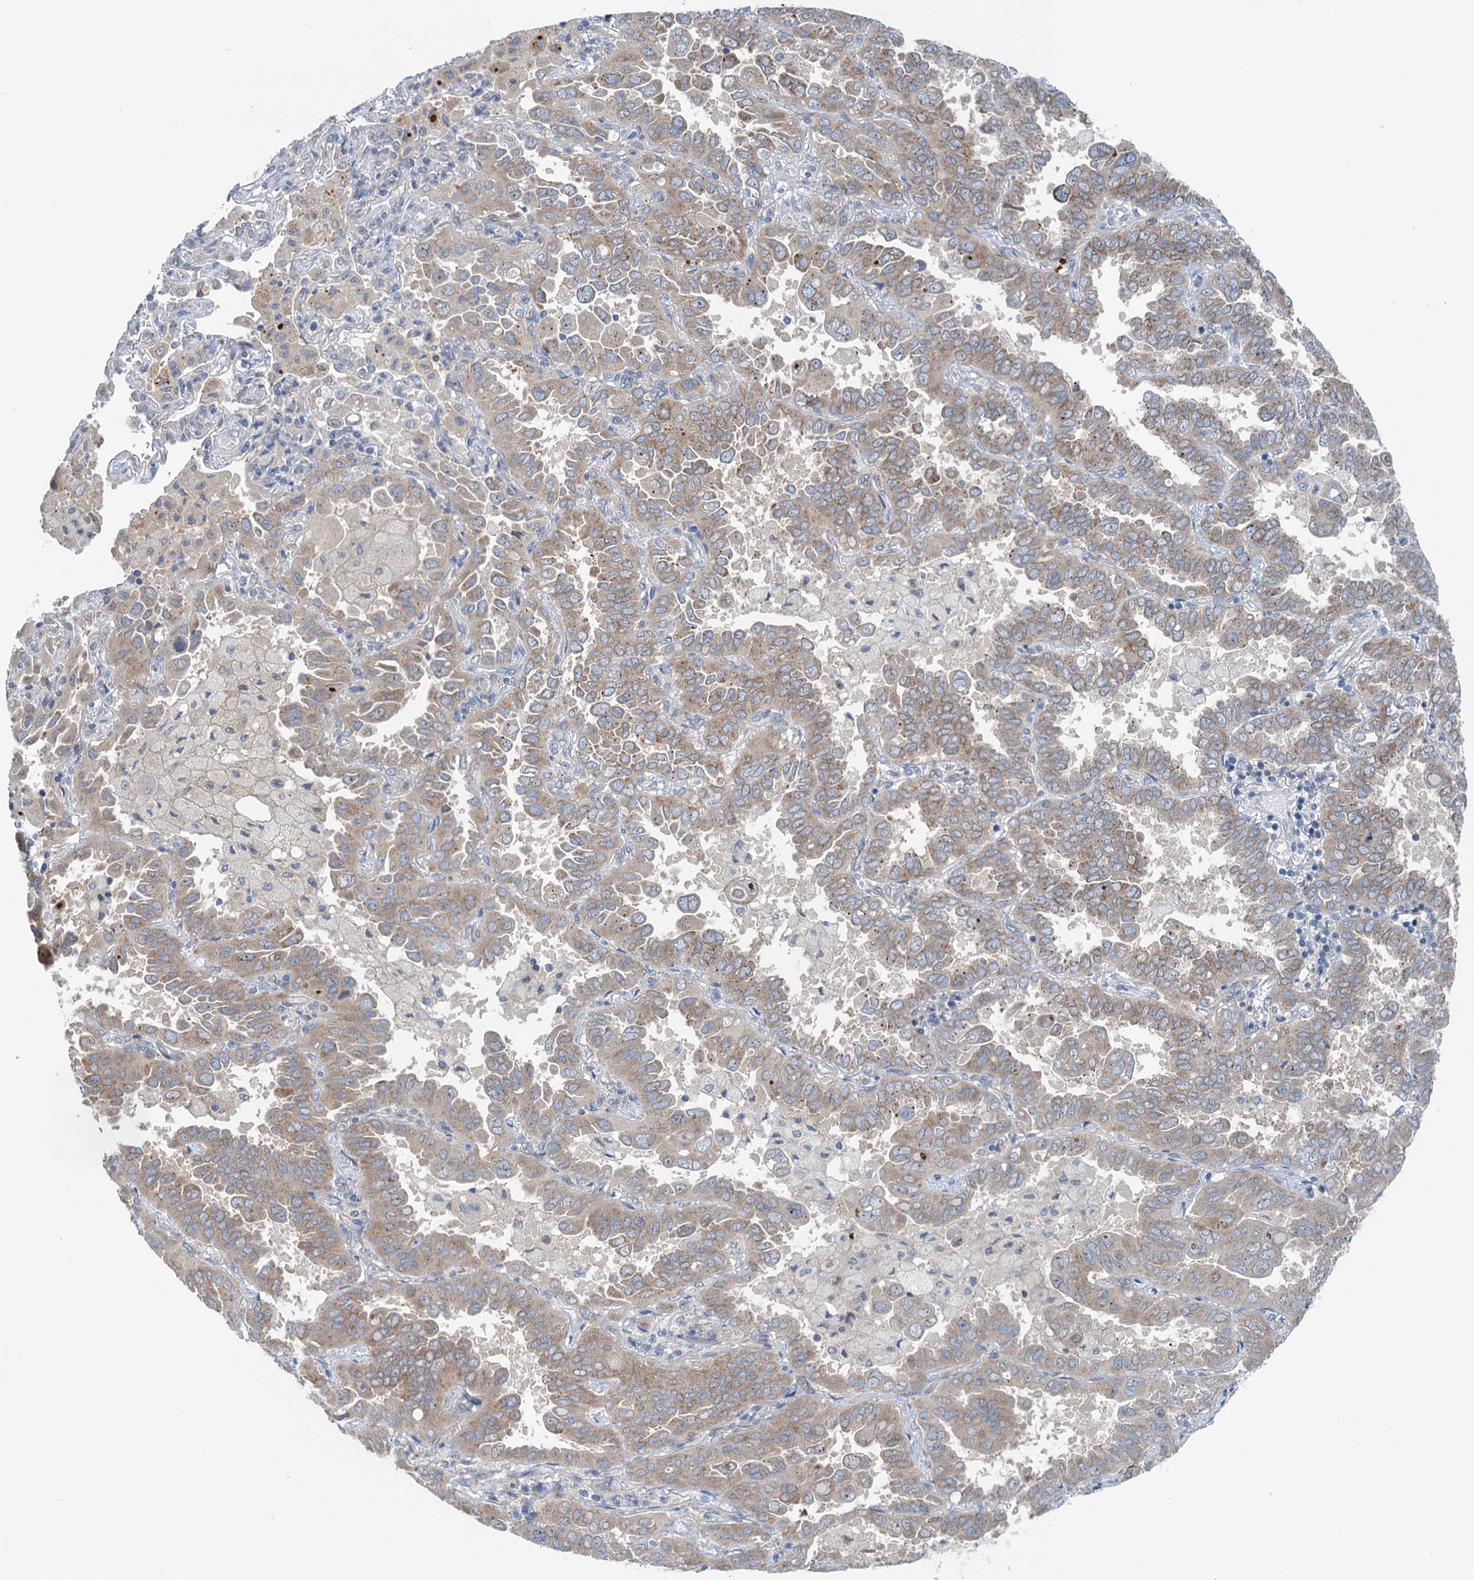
{"staining": {"intensity": "weak", "quantity": ">75%", "location": "cytoplasmic/membranous"}, "tissue": "lung cancer", "cell_type": "Tumor cells", "image_type": "cancer", "snomed": [{"axis": "morphology", "description": "Adenocarcinoma, NOS"}, {"axis": "topography", "description": "Lung"}], "caption": "Adenocarcinoma (lung) tissue reveals weak cytoplasmic/membranous staining in approximately >75% of tumor cells, visualized by immunohistochemistry.", "gene": "DYNC2I2", "patient": {"sex": "male", "age": 64}}